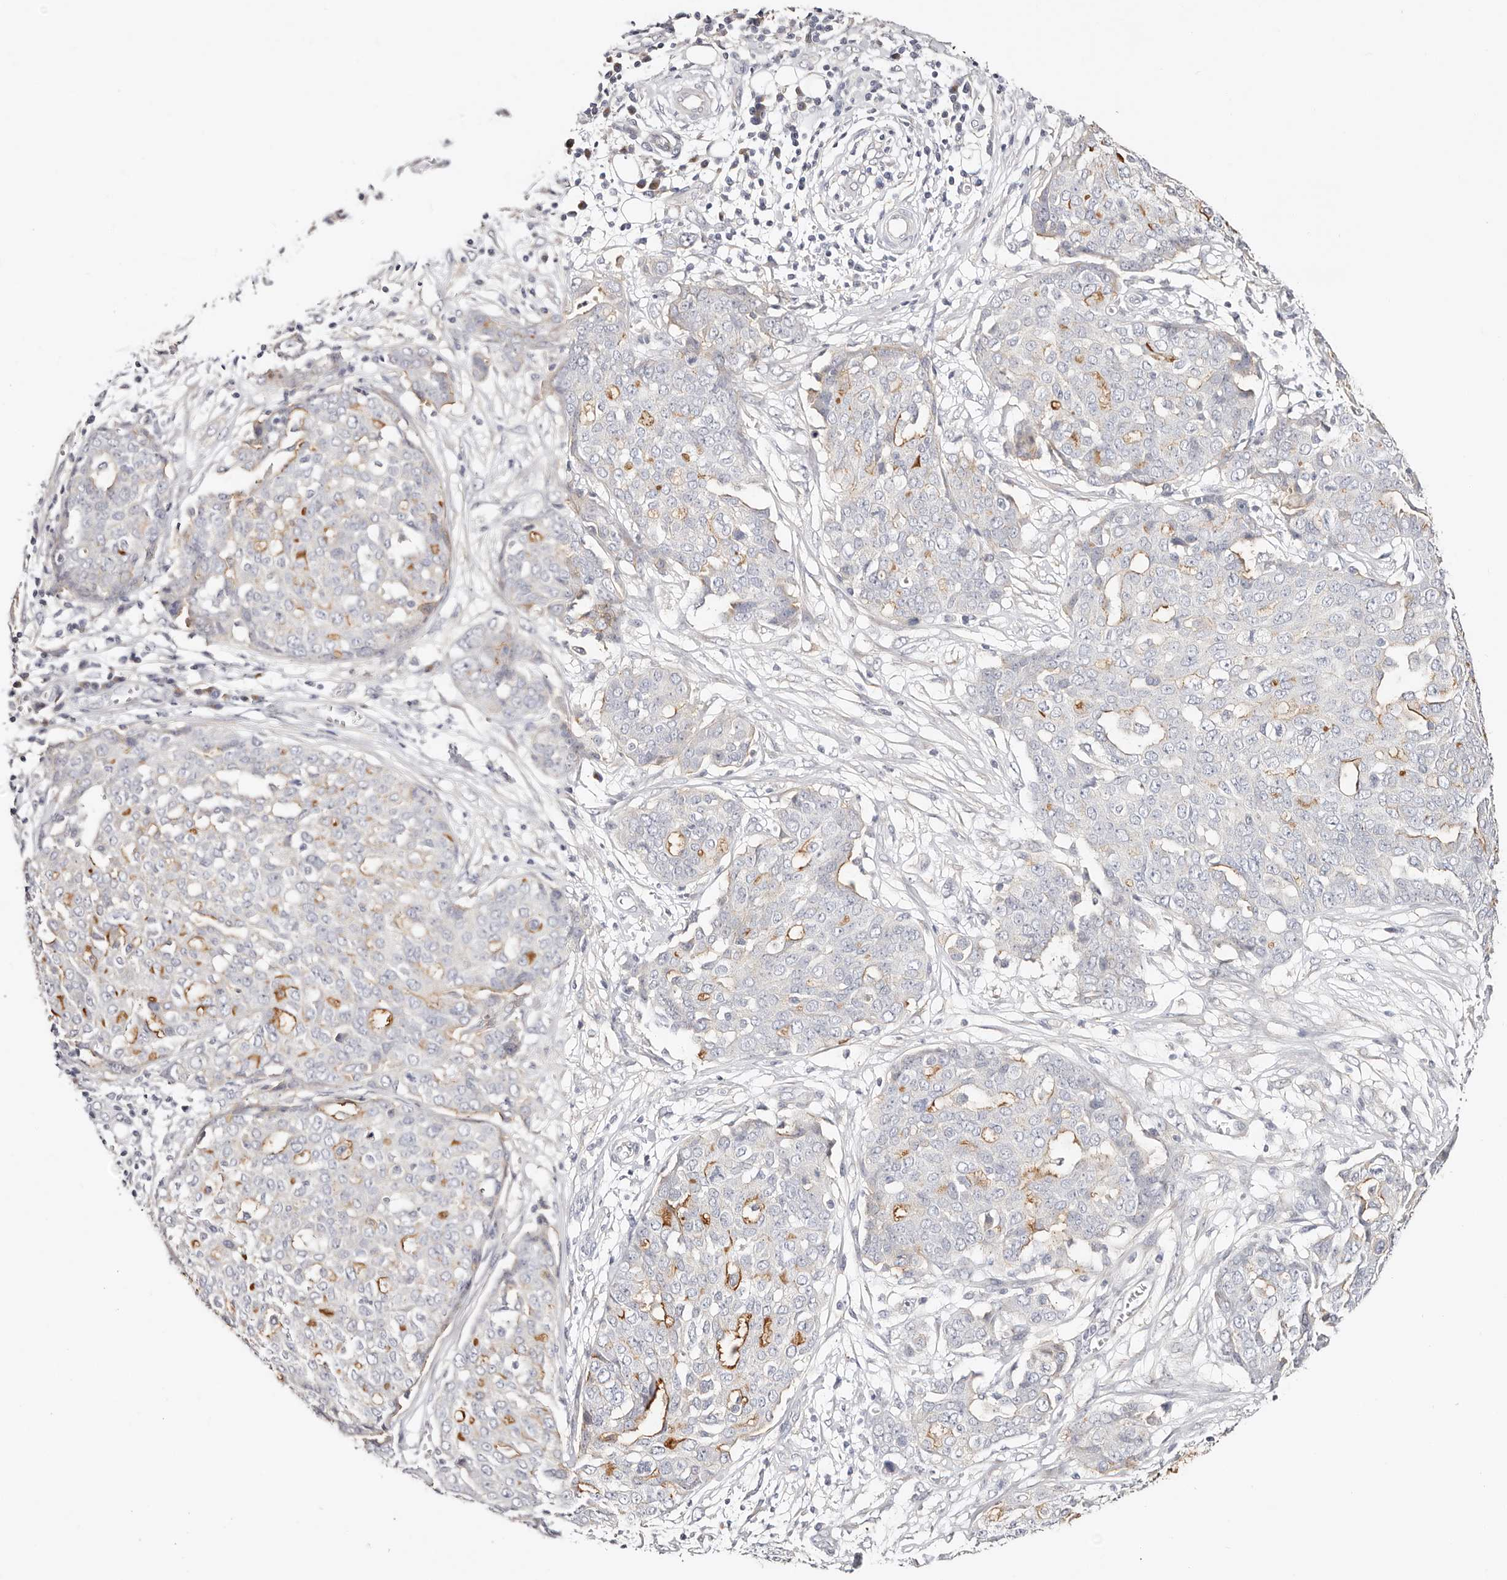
{"staining": {"intensity": "strong", "quantity": "<25%", "location": "cytoplasmic/membranous"}, "tissue": "ovarian cancer", "cell_type": "Tumor cells", "image_type": "cancer", "snomed": [{"axis": "morphology", "description": "Cystadenocarcinoma, serous, NOS"}, {"axis": "topography", "description": "Soft tissue"}, {"axis": "topography", "description": "Ovary"}], "caption": "This photomicrograph demonstrates IHC staining of serous cystadenocarcinoma (ovarian), with medium strong cytoplasmic/membranous staining in approximately <25% of tumor cells.", "gene": "DNASE1", "patient": {"sex": "female", "age": 57}}